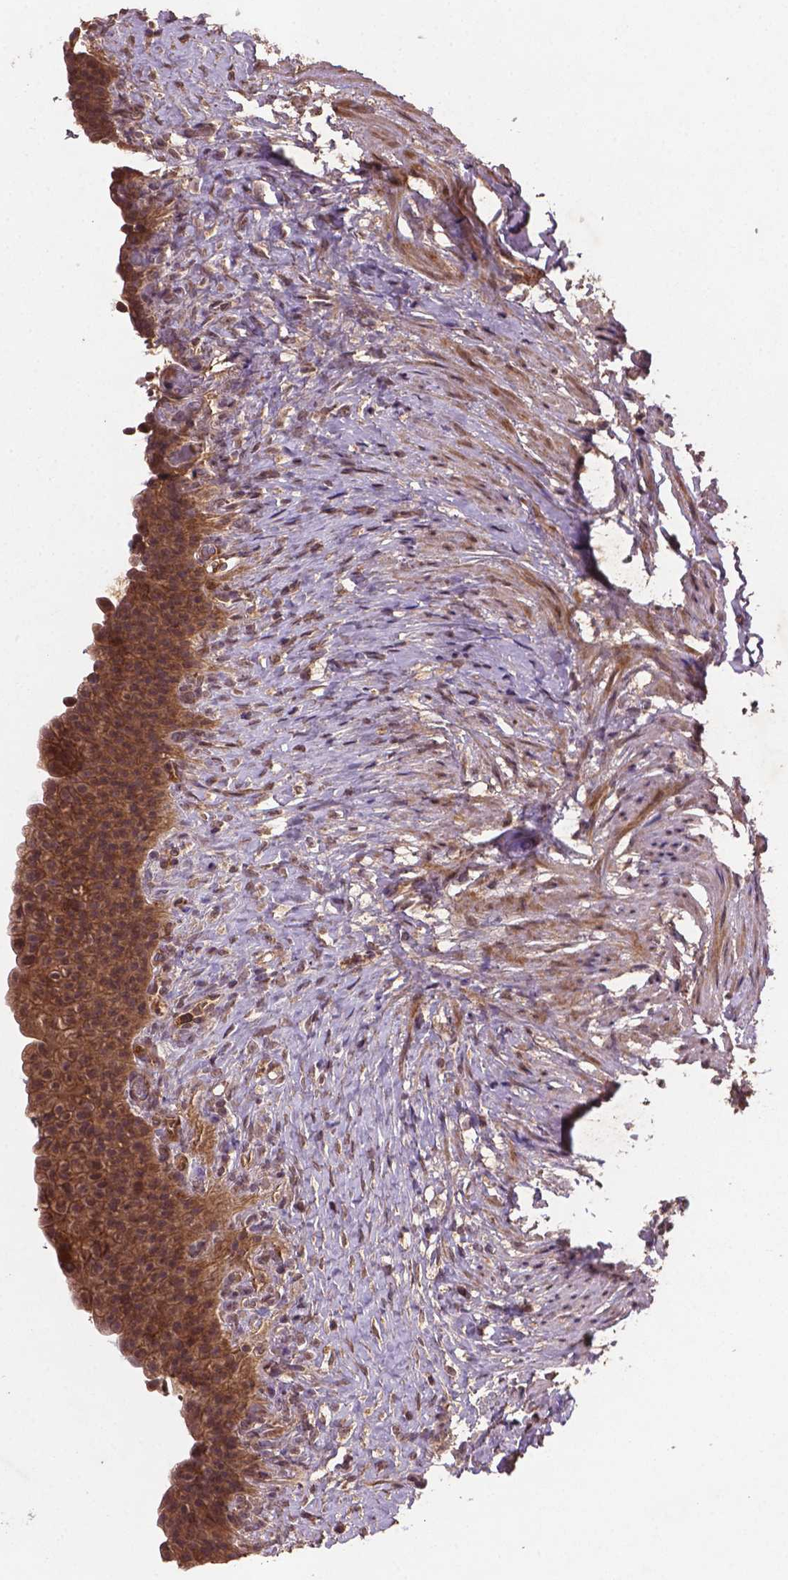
{"staining": {"intensity": "moderate", "quantity": ">75%", "location": "cytoplasmic/membranous,nuclear"}, "tissue": "urinary bladder", "cell_type": "Urothelial cells", "image_type": "normal", "snomed": [{"axis": "morphology", "description": "Normal tissue, NOS"}, {"axis": "topography", "description": "Urinary bladder"}, {"axis": "topography", "description": "Prostate"}], "caption": "Urothelial cells demonstrate moderate cytoplasmic/membranous,nuclear positivity in about >75% of cells in unremarkable urinary bladder. (brown staining indicates protein expression, while blue staining denotes nuclei).", "gene": "NIPAL2", "patient": {"sex": "male", "age": 76}}